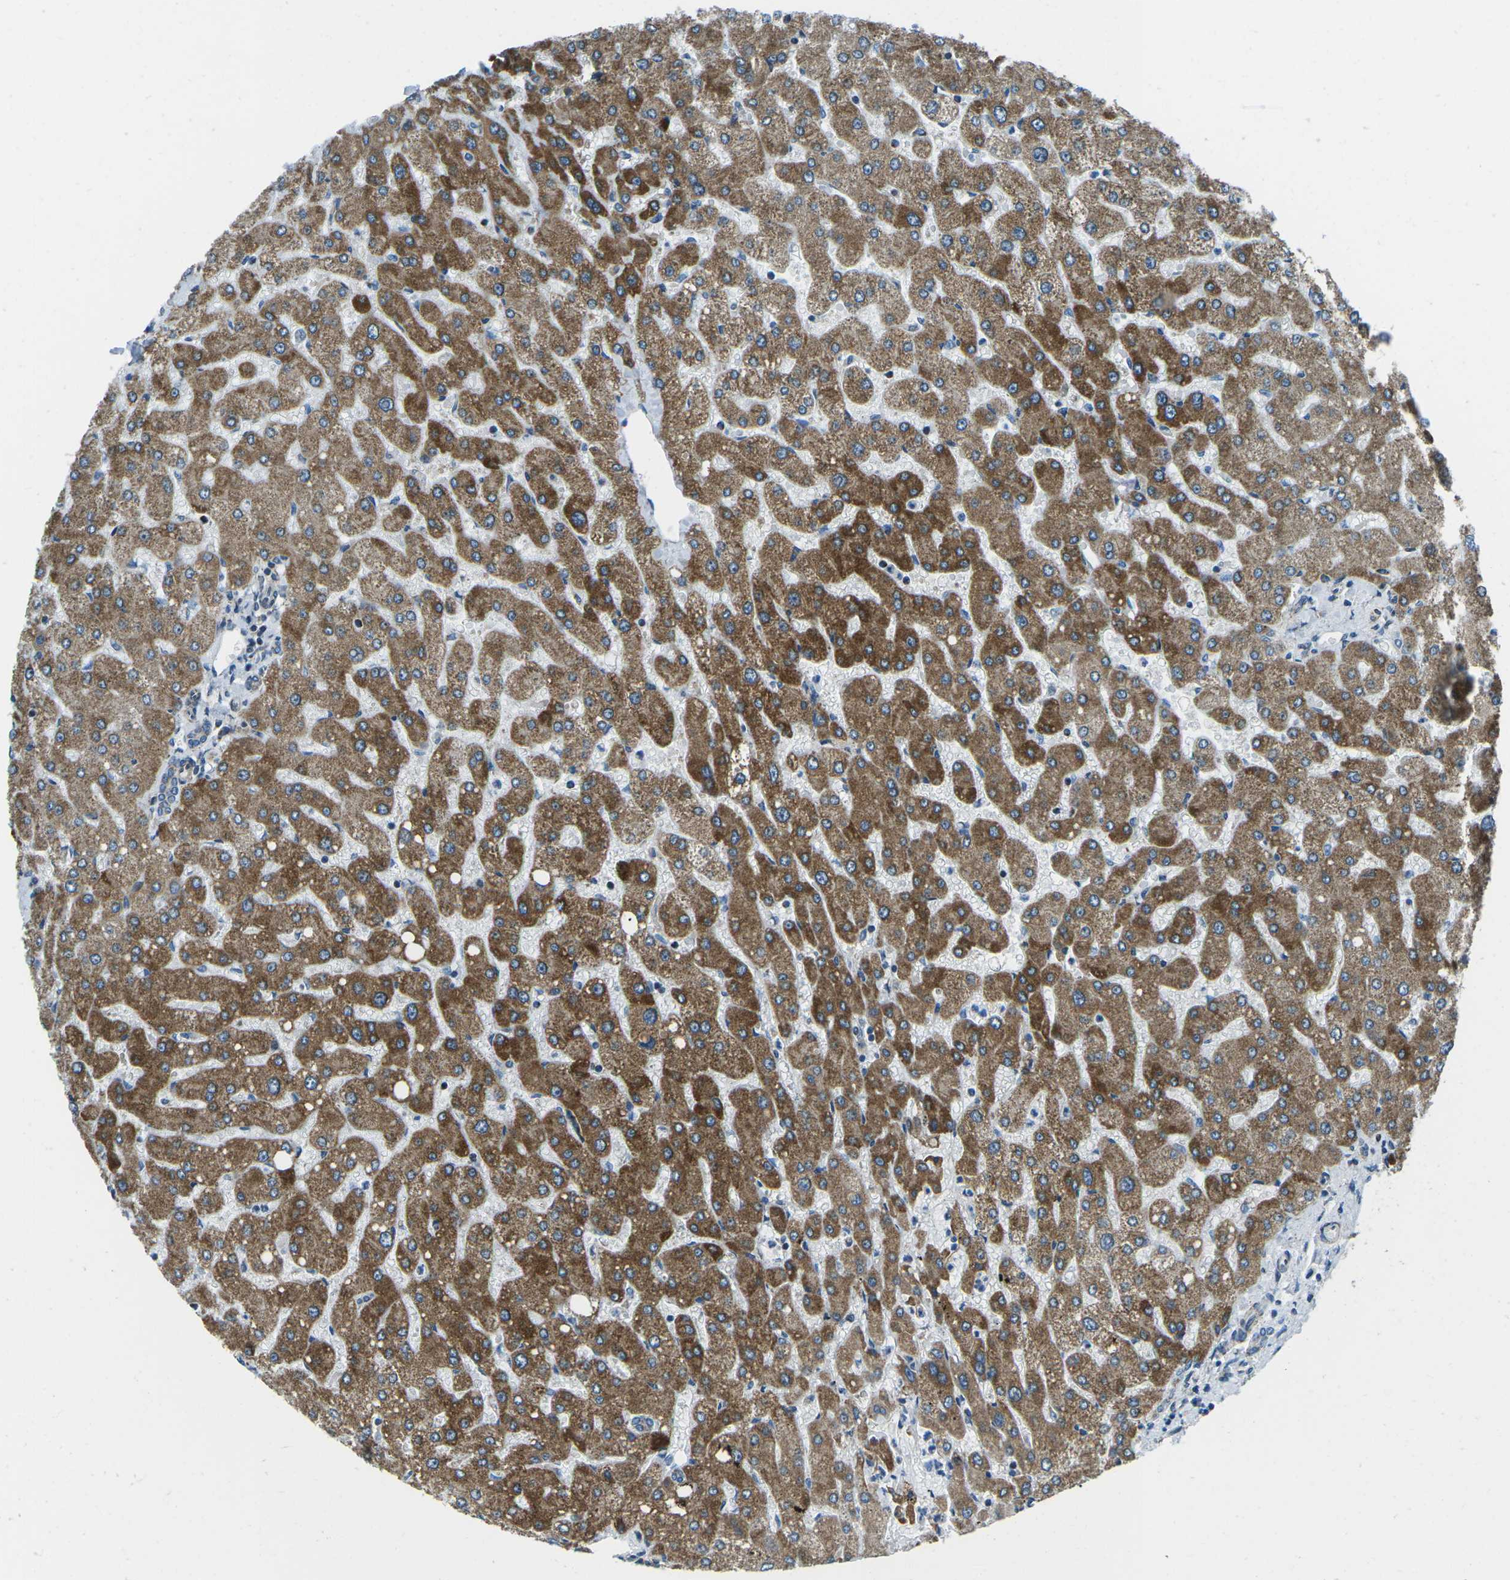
{"staining": {"intensity": "weak", "quantity": "<25%", "location": "cytoplasmic/membranous"}, "tissue": "liver", "cell_type": "Cholangiocytes", "image_type": "normal", "snomed": [{"axis": "morphology", "description": "Normal tissue, NOS"}, {"axis": "topography", "description": "Liver"}], "caption": "This is an IHC image of benign liver. There is no positivity in cholangiocytes.", "gene": "RFESD", "patient": {"sex": "male", "age": 55}}